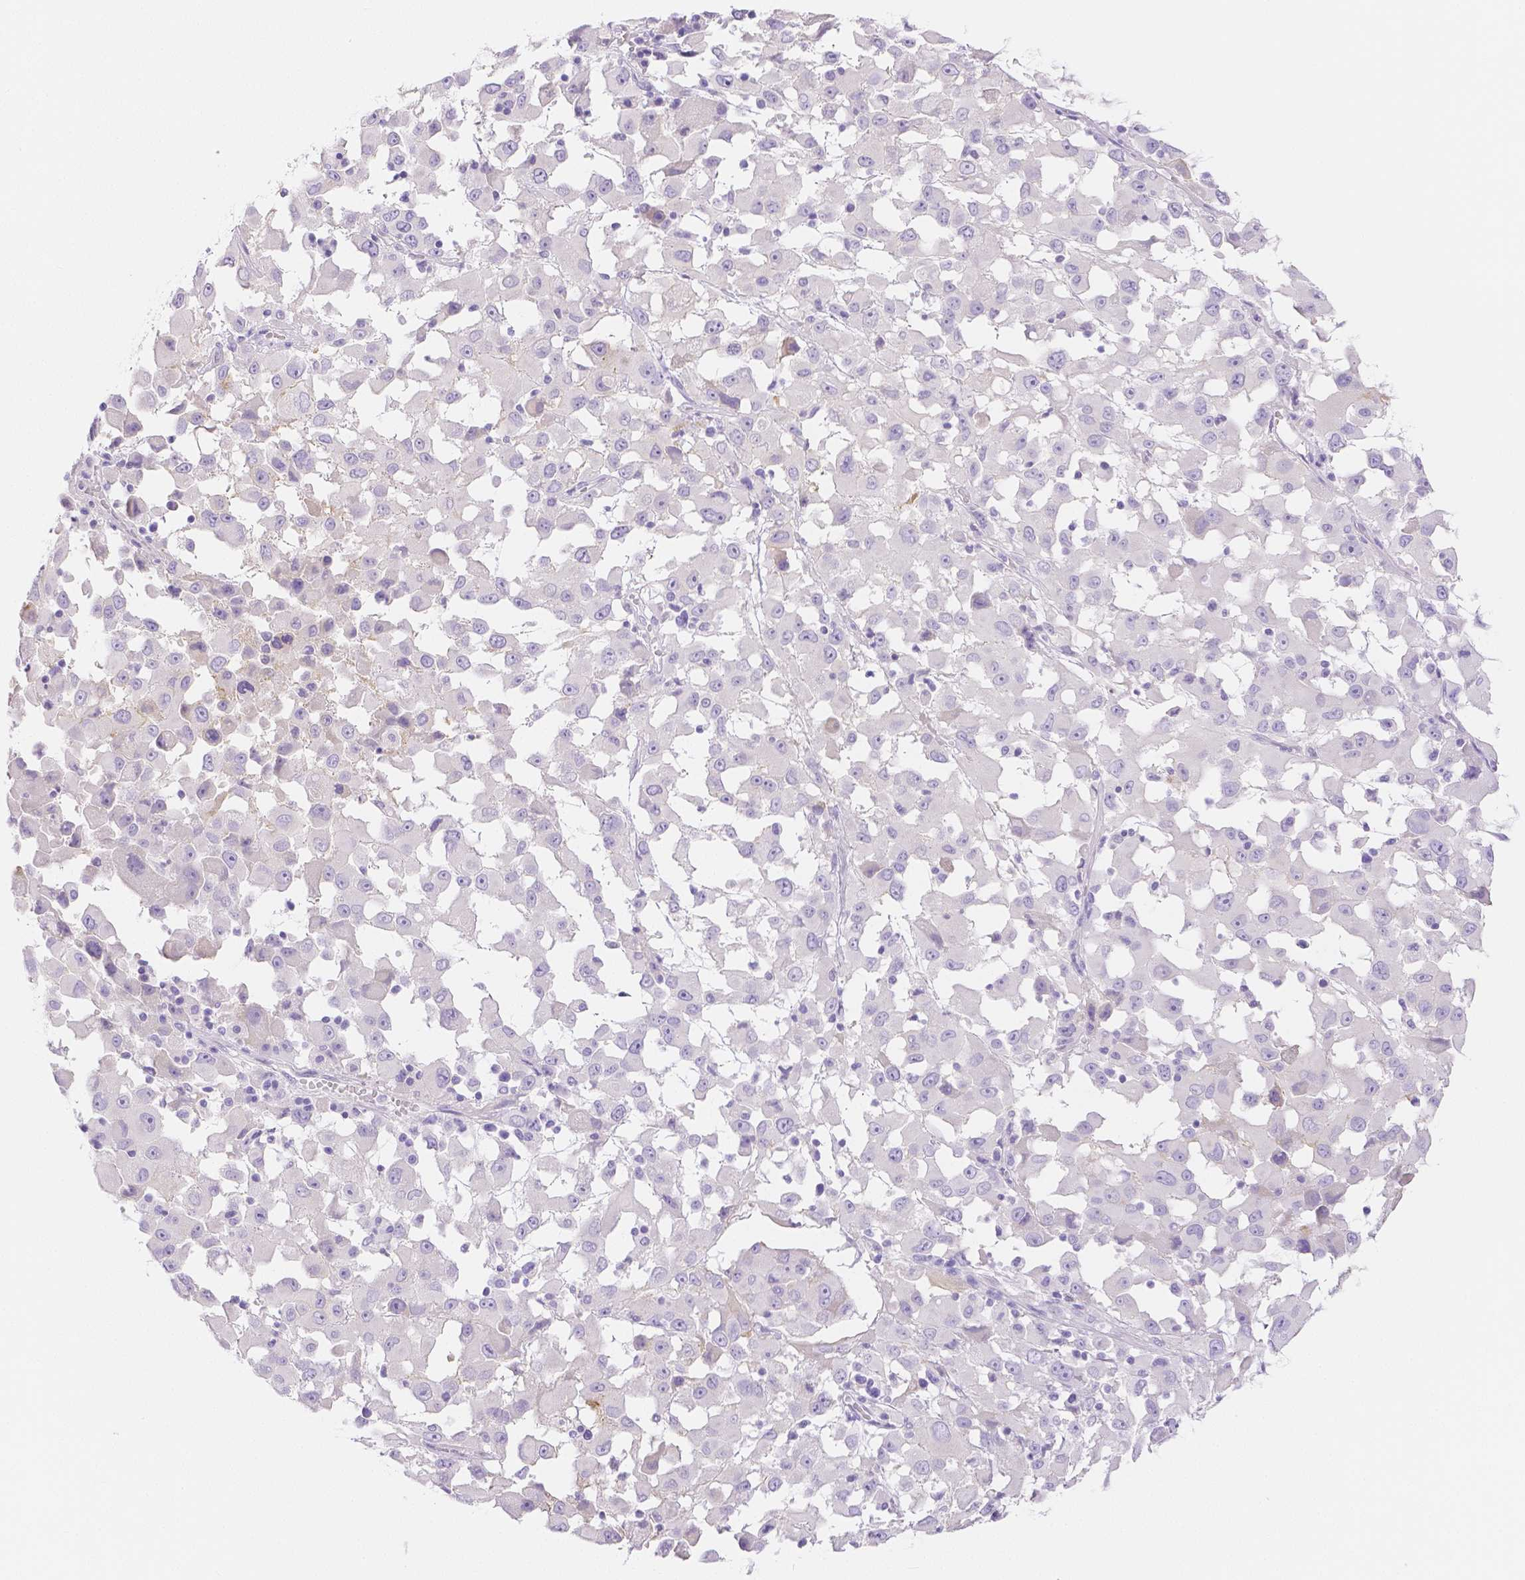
{"staining": {"intensity": "negative", "quantity": "none", "location": "none"}, "tissue": "melanoma", "cell_type": "Tumor cells", "image_type": "cancer", "snomed": [{"axis": "morphology", "description": "Malignant melanoma, Metastatic site"}, {"axis": "topography", "description": "Soft tissue"}], "caption": "A photomicrograph of melanoma stained for a protein displays no brown staining in tumor cells.", "gene": "SLC27A5", "patient": {"sex": "male", "age": 50}}